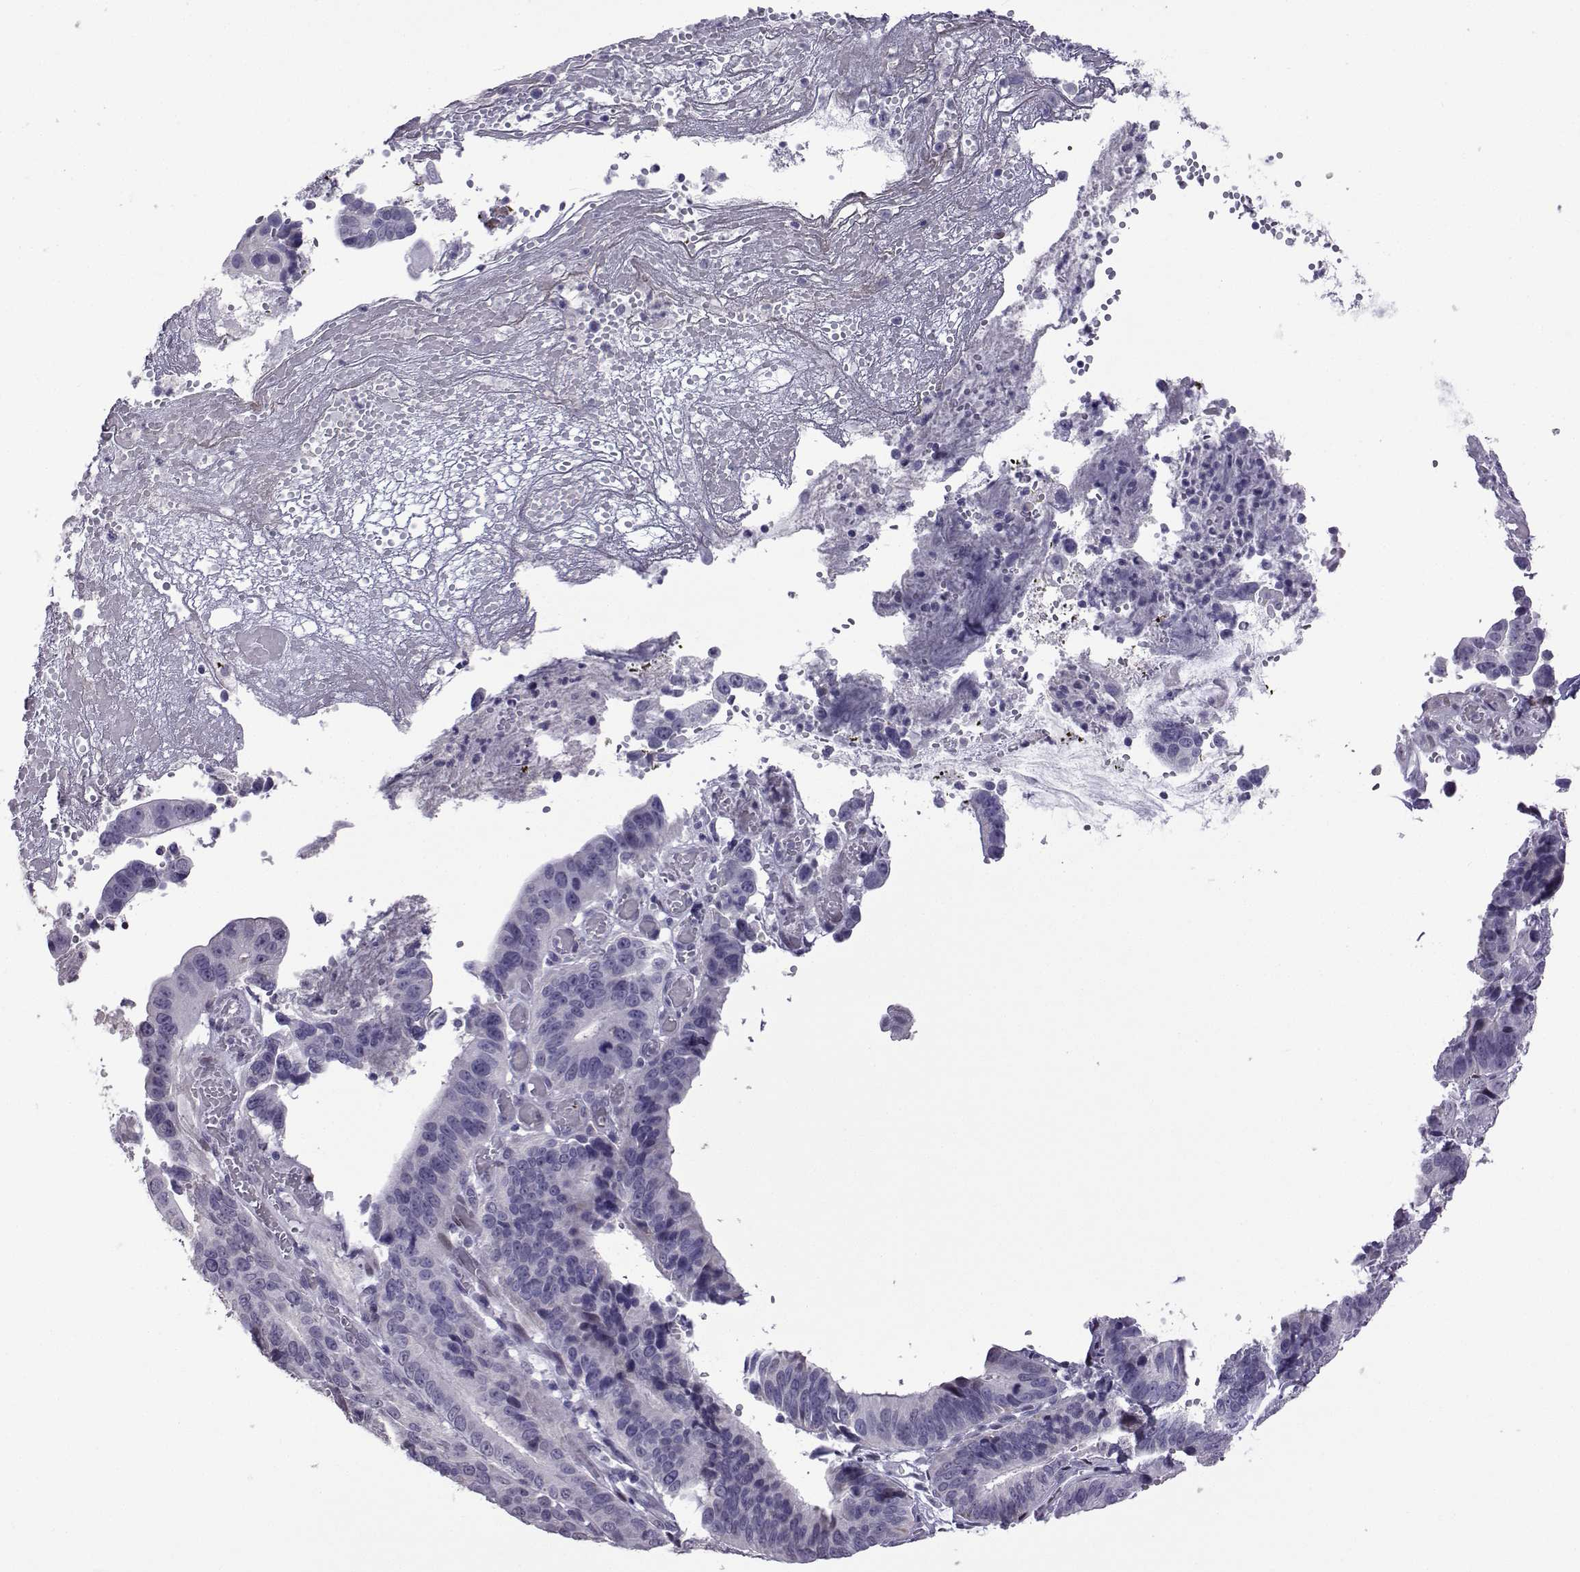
{"staining": {"intensity": "negative", "quantity": "none", "location": "none"}, "tissue": "stomach cancer", "cell_type": "Tumor cells", "image_type": "cancer", "snomed": [{"axis": "morphology", "description": "Adenocarcinoma, NOS"}, {"axis": "topography", "description": "Stomach"}], "caption": "Tumor cells show no significant protein staining in adenocarcinoma (stomach).", "gene": "CFAP70", "patient": {"sex": "male", "age": 84}}